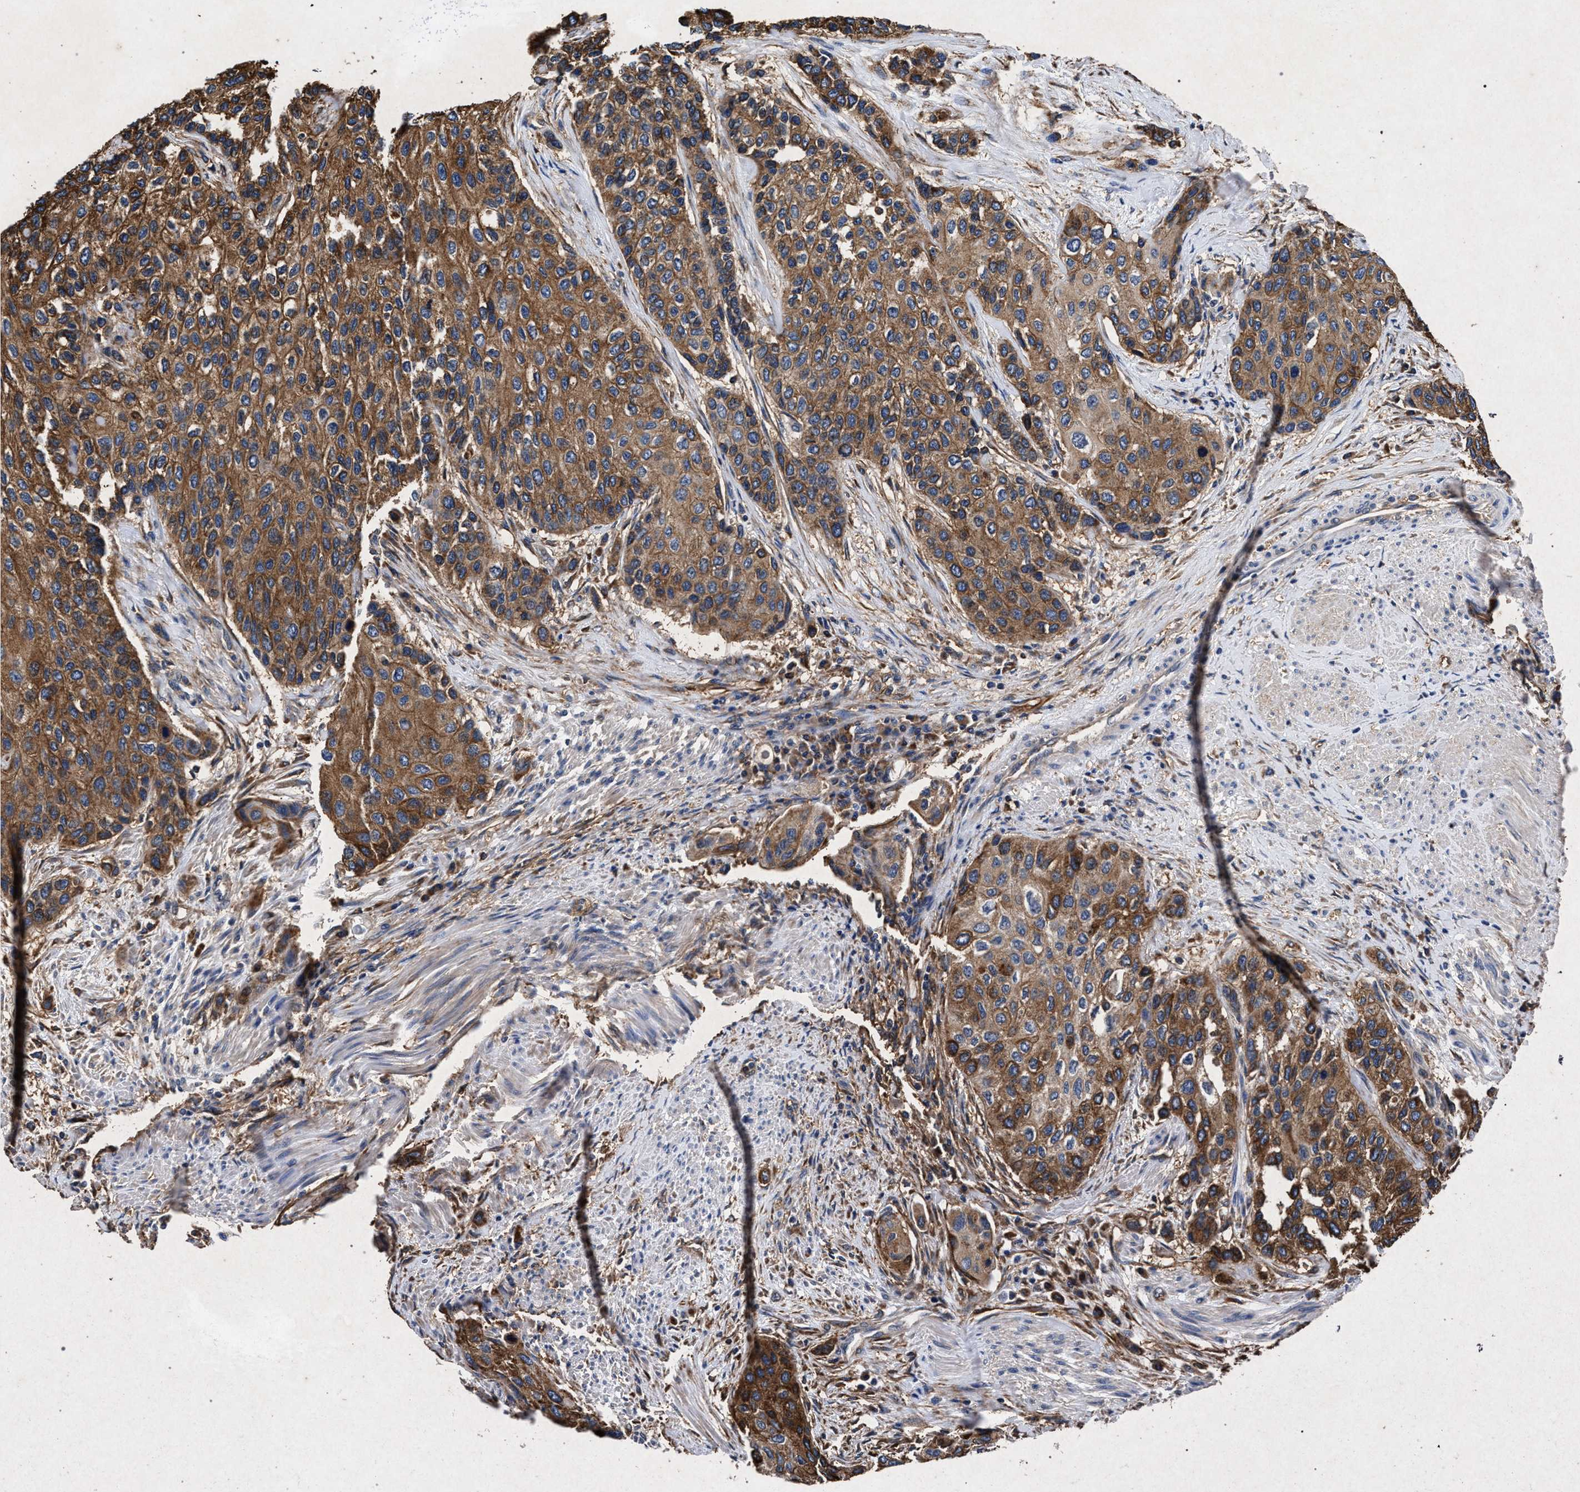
{"staining": {"intensity": "moderate", "quantity": ">75%", "location": "cytoplasmic/membranous"}, "tissue": "urothelial cancer", "cell_type": "Tumor cells", "image_type": "cancer", "snomed": [{"axis": "morphology", "description": "Urothelial carcinoma, High grade"}, {"axis": "topography", "description": "Urinary bladder"}], "caption": "About >75% of tumor cells in human urothelial cancer reveal moderate cytoplasmic/membranous protein positivity as visualized by brown immunohistochemical staining.", "gene": "MARCKS", "patient": {"sex": "female", "age": 56}}